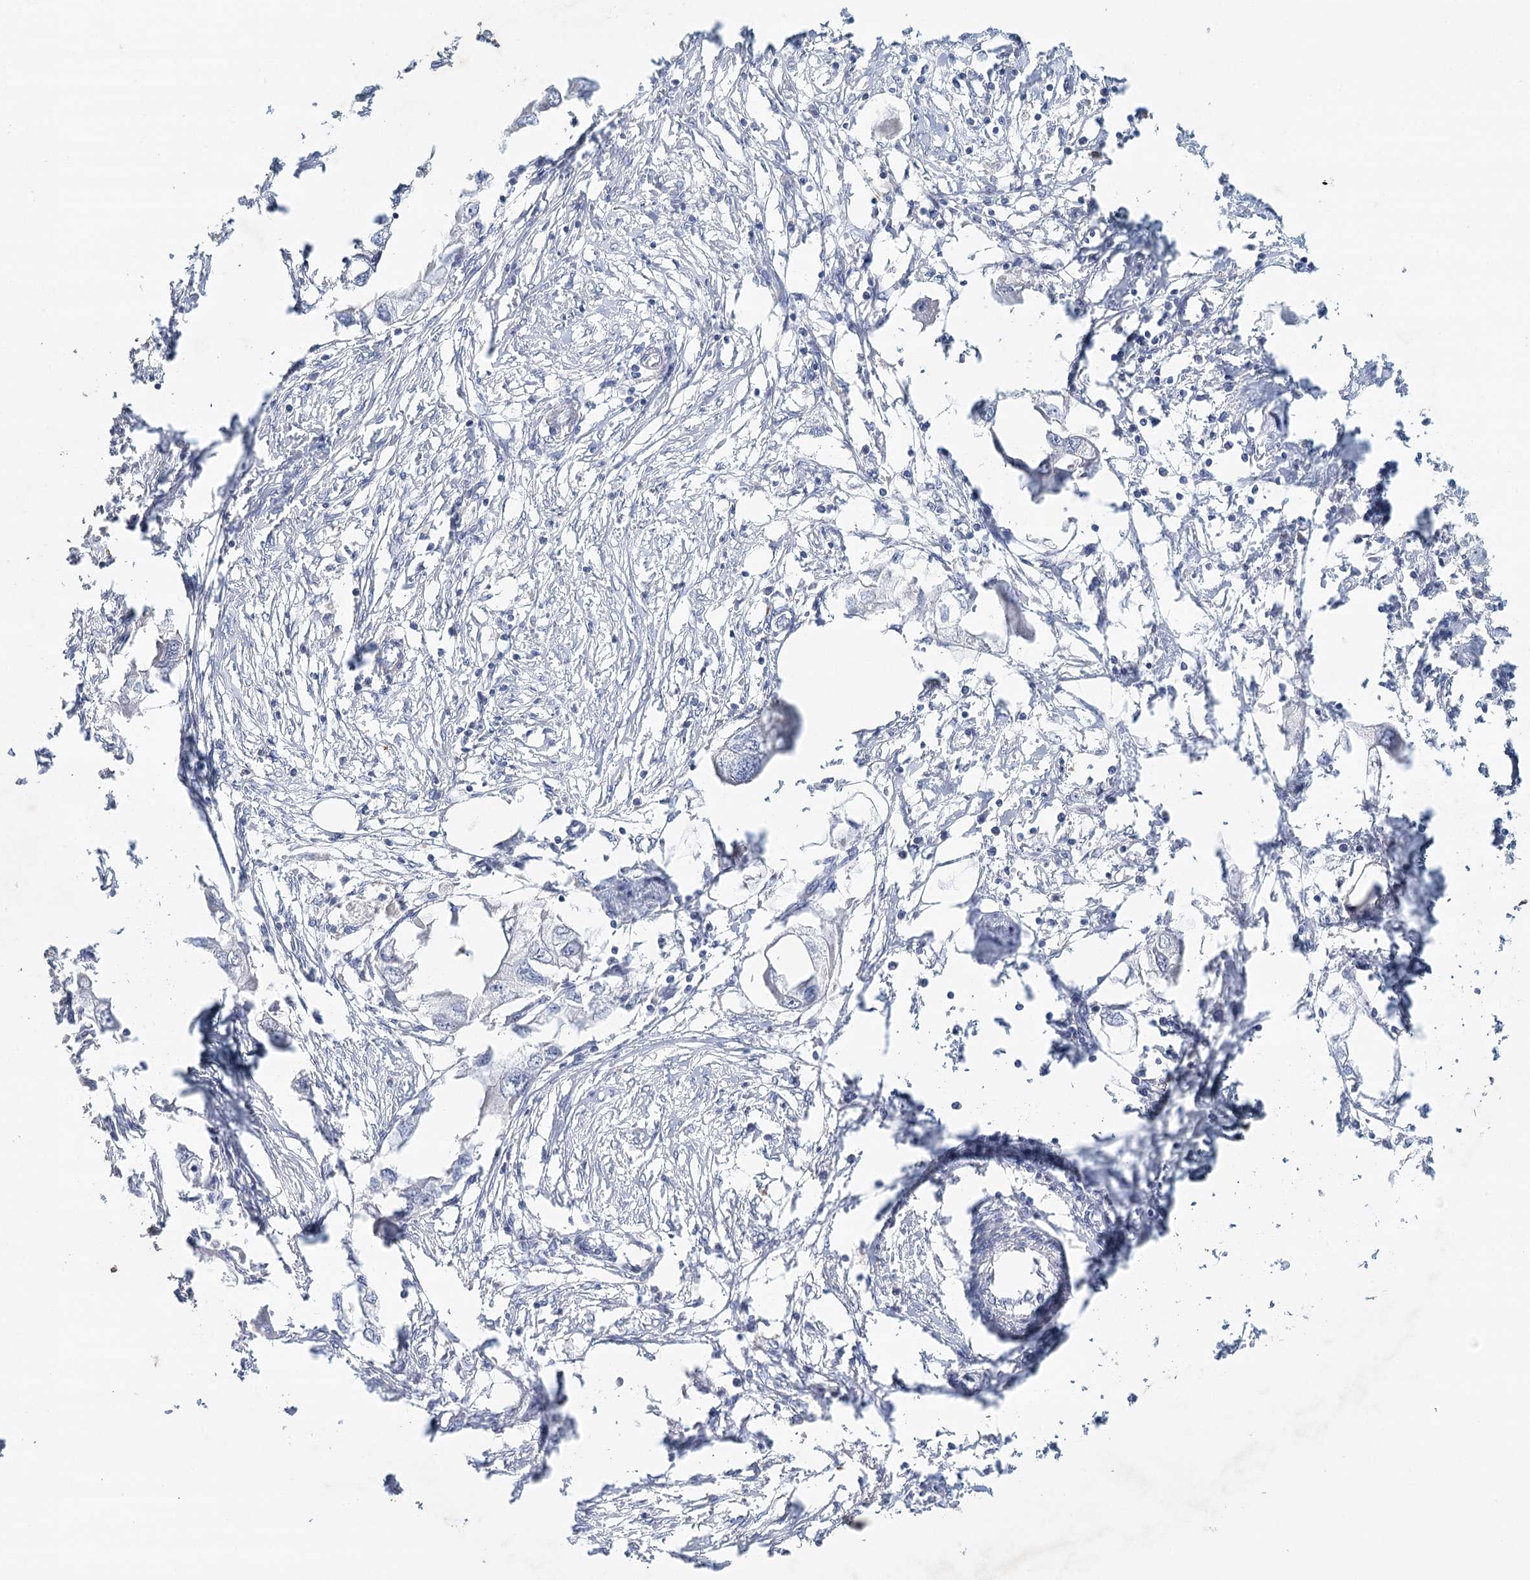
{"staining": {"intensity": "negative", "quantity": "none", "location": "none"}, "tissue": "endometrial cancer", "cell_type": "Tumor cells", "image_type": "cancer", "snomed": [{"axis": "morphology", "description": "Adenocarcinoma, NOS"}, {"axis": "morphology", "description": "Adenocarcinoma, metastatic, NOS"}, {"axis": "topography", "description": "Adipose tissue"}, {"axis": "topography", "description": "Endometrium"}], "caption": "This is an immunohistochemistry (IHC) image of endometrial cancer (metastatic adenocarcinoma). There is no expression in tumor cells.", "gene": "PSAPL1", "patient": {"sex": "female", "age": 67}}